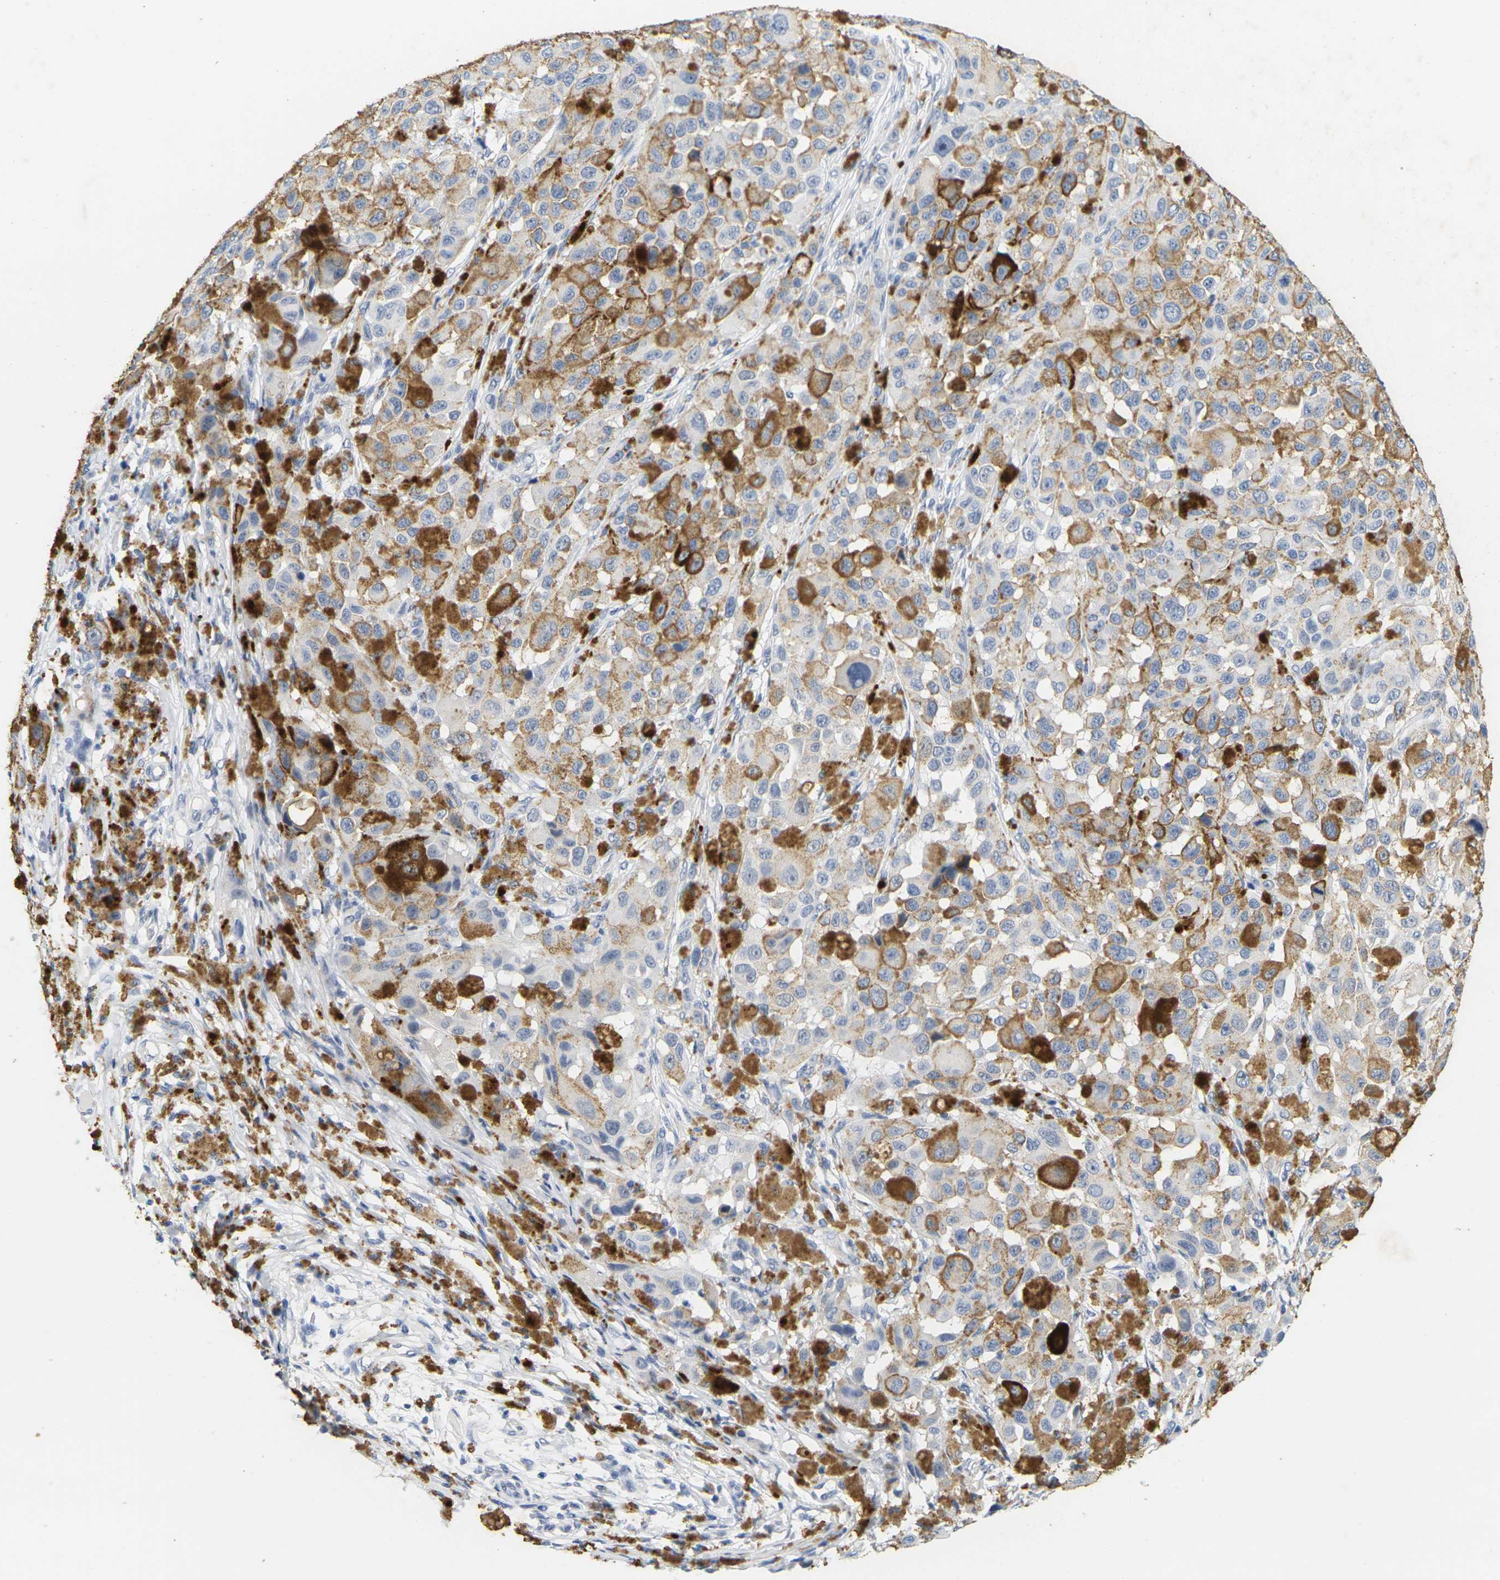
{"staining": {"intensity": "negative", "quantity": "none", "location": "none"}, "tissue": "melanoma", "cell_type": "Tumor cells", "image_type": "cancer", "snomed": [{"axis": "morphology", "description": "Malignant melanoma, NOS"}, {"axis": "topography", "description": "Skin"}], "caption": "There is no significant expression in tumor cells of malignant melanoma.", "gene": "HLA-DOB", "patient": {"sex": "female", "age": 46}}